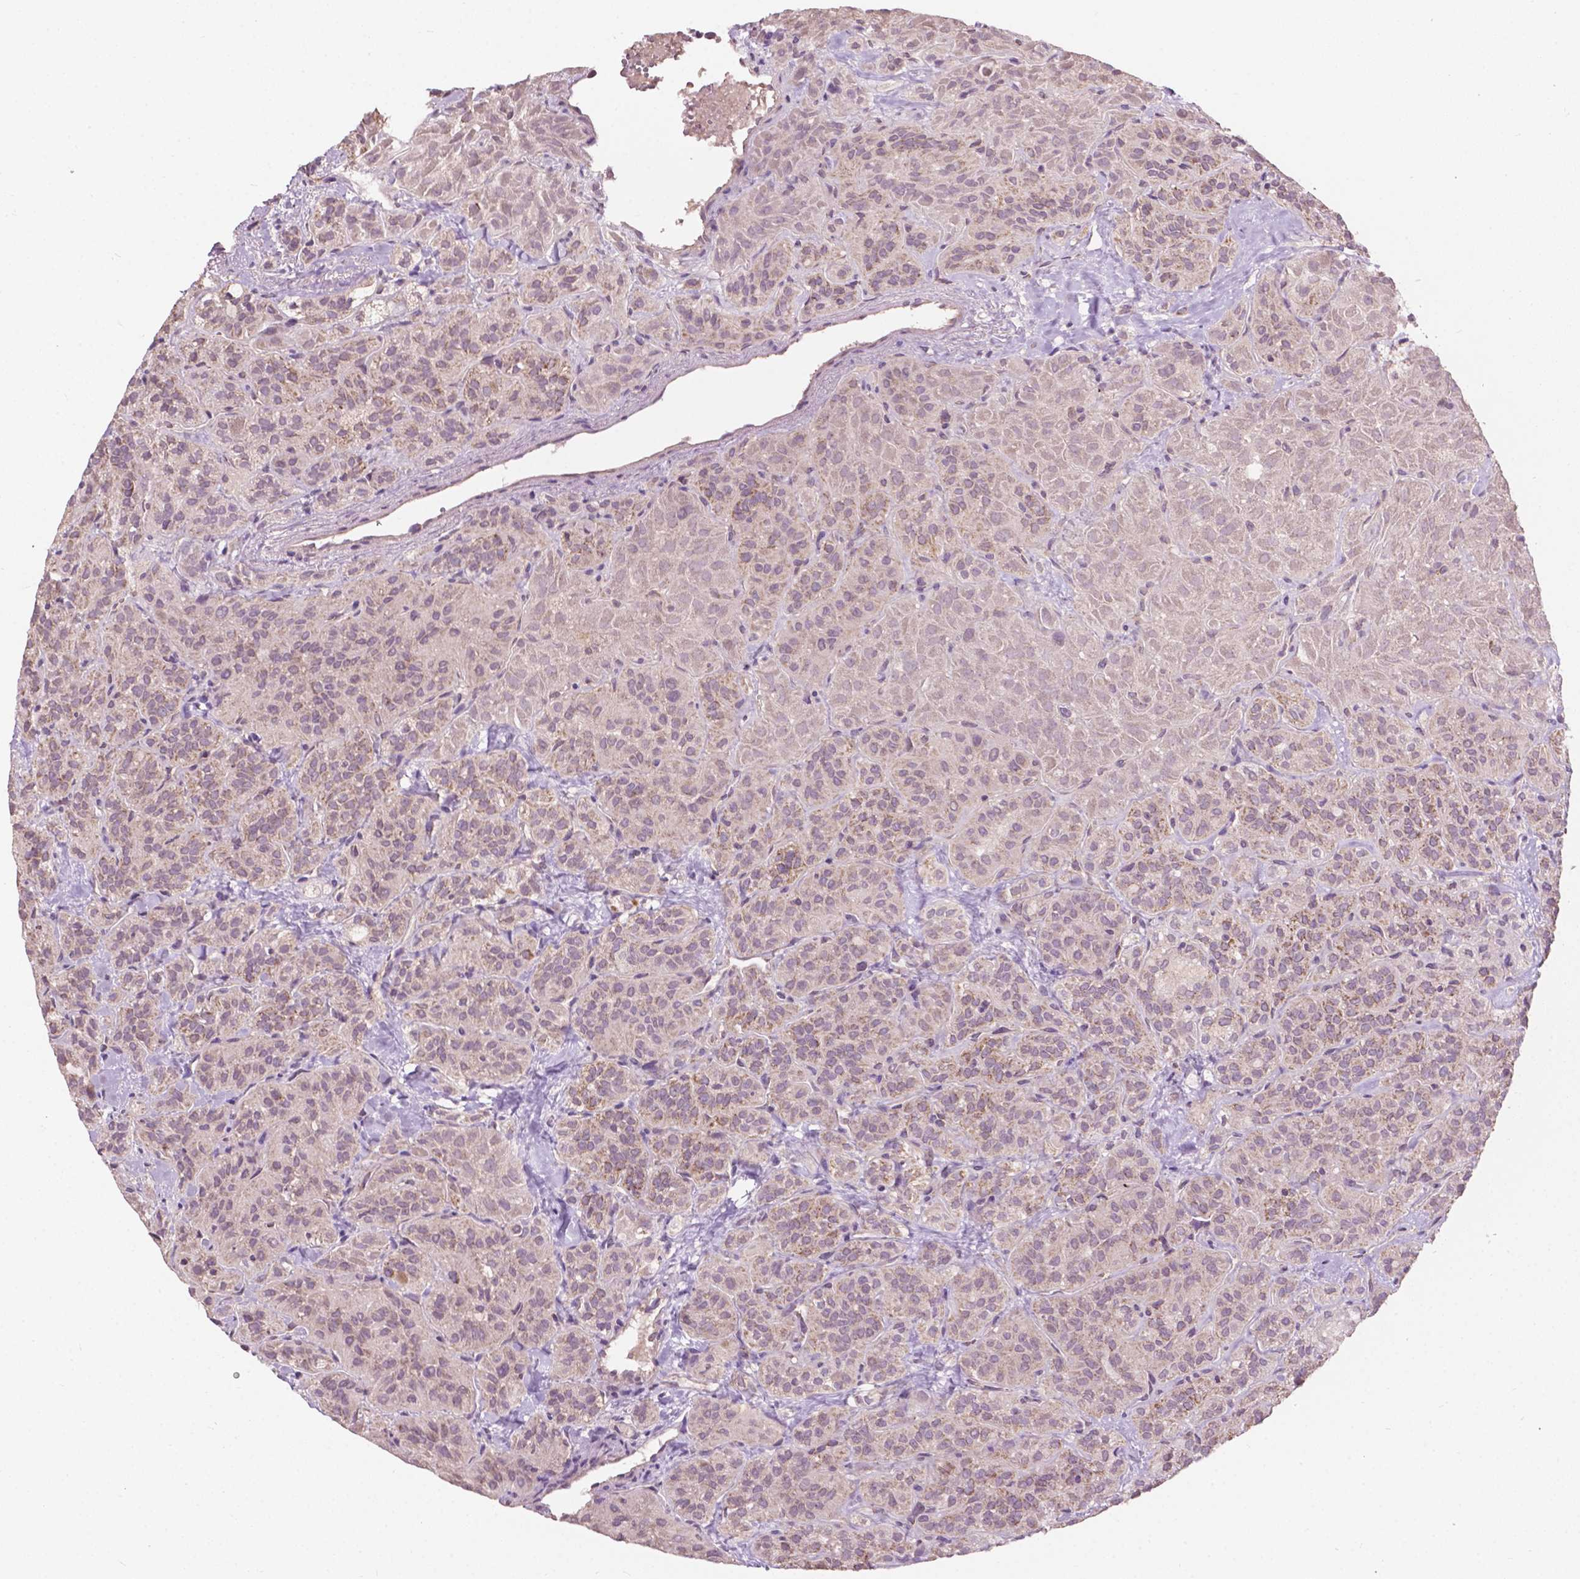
{"staining": {"intensity": "weak", "quantity": ">75%", "location": "cytoplasmic/membranous"}, "tissue": "thyroid cancer", "cell_type": "Tumor cells", "image_type": "cancer", "snomed": [{"axis": "morphology", "description": "Papillary adenocarcinoma, NOS"}, {"axis": "topography", "description": "Thyroid gland"}], "caption": "IHC (DAB (3,3'-diaminobenzidine)) staining of human papillary adenocarcinoma (thyroid) reveals weak cytoplasmic/membranous protein expression in about >75% of tumor cells.", "gene": "NDUFA10", "patient": {"sex": "female", "age": 45}}